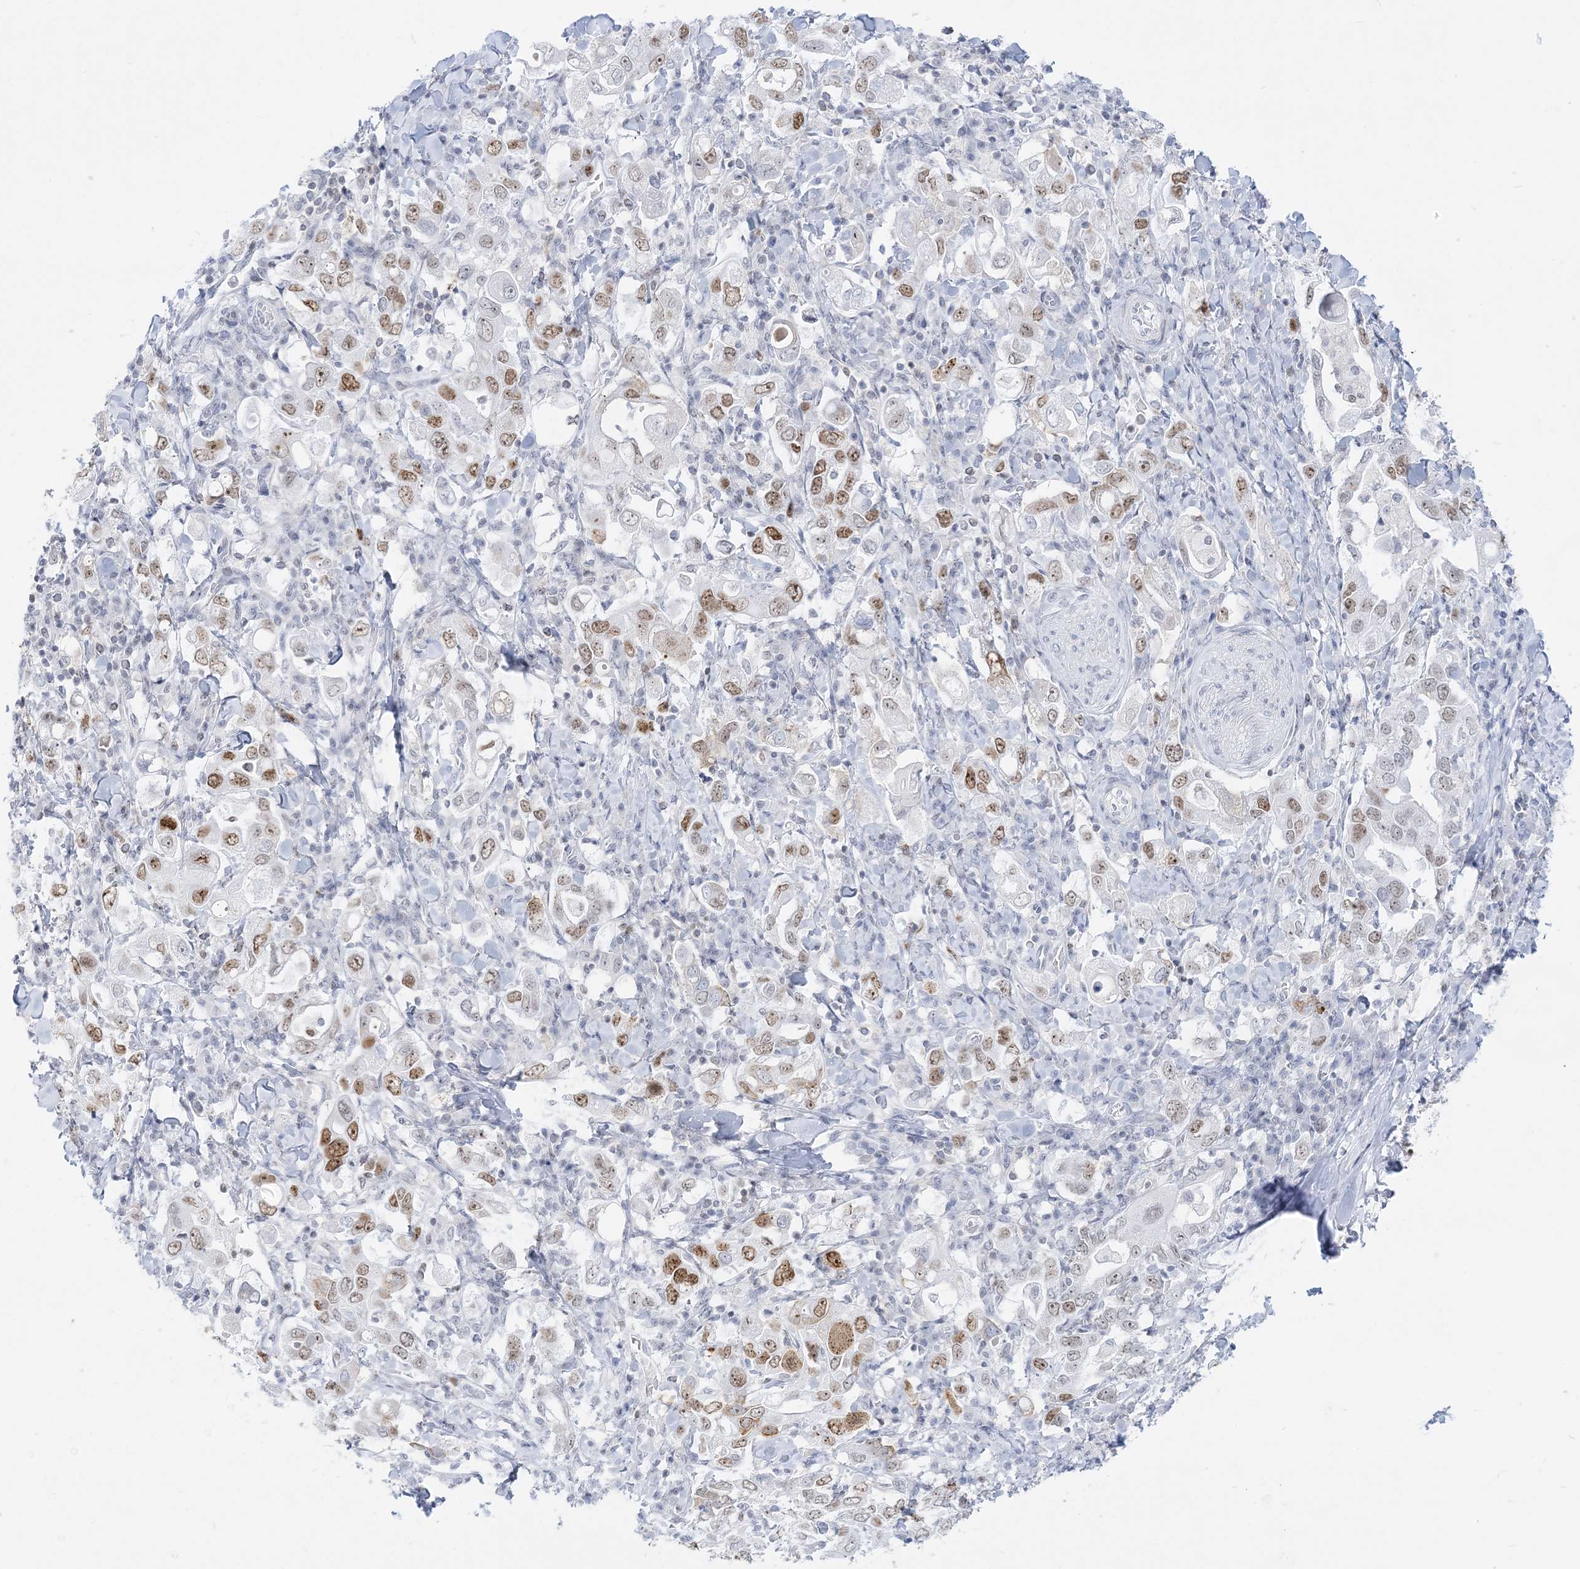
{"staining": {"intensity": "moderate", "quantity": ">75%", "location": "nuclear"}, "tissue": "stomach cancer", "cell_type": "Tumor cells", "image_type": "cancer", "snomed": [{"axis": "morphology", "description": "Adenocarcinoma, NOS"}, {"axis": "topography", "description": "Stomach, upper"}], "caption": "Tumor cells demonstrate moderate nuclear expression in approximately >75% of cells in adenocarcinoma (stomach).", "gene": "DDX21", "patient": {"sex": "male", "age": 62}}